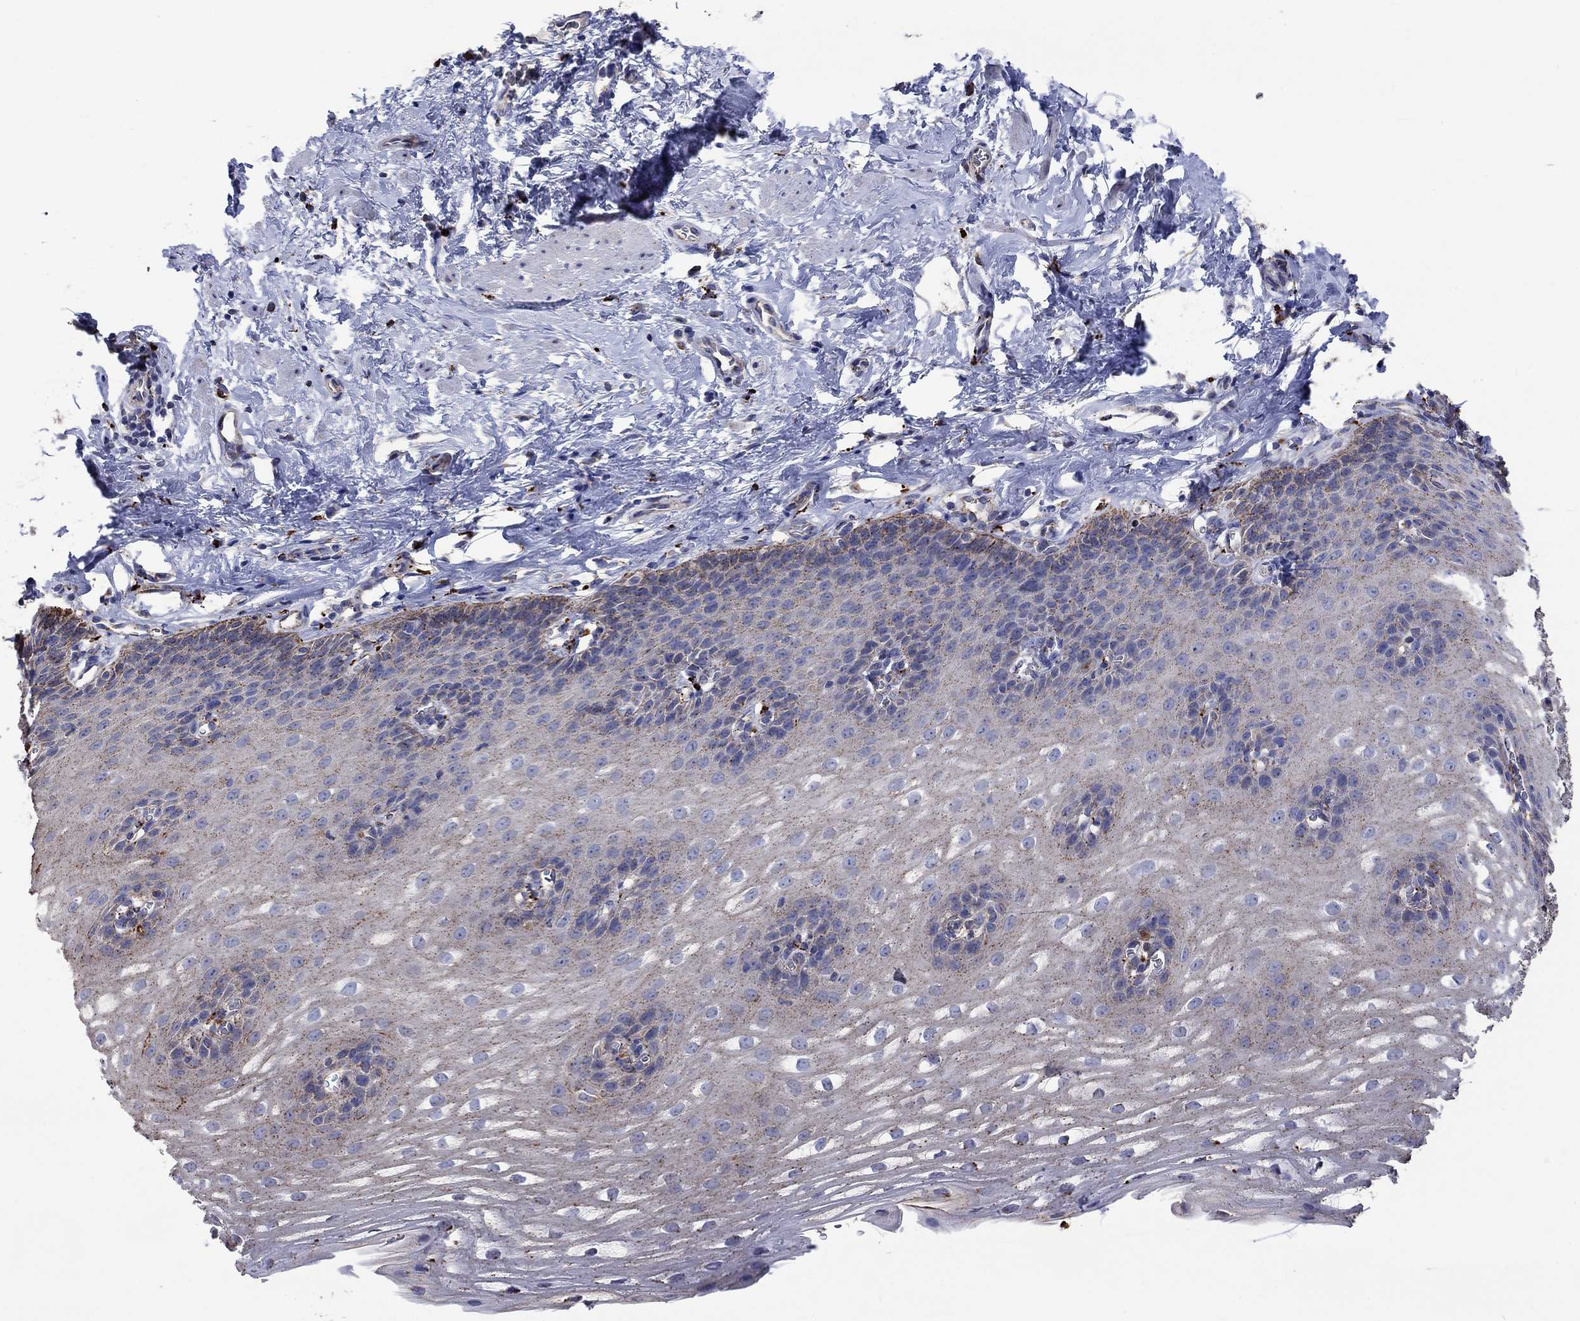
{"staining": {"intensity": "moderate", "quantity": "25%-75%", "location": "cytoplasmic/membranous"}, "tissue": "esophagus", "cell_type": "Squamous epithelial cells", "image_type": "normal", "snomed": [{"axis": "morphology", "description": "Normal tissue, NOS"}, {"axis": "topography", "description": "Esophagus"}], "caption": "The immunohistochemical stain shows moderate cytoplasmic/membranous expression in squamous epithelial cells of normal esophagus. Using DAB (brown) and hematoxylin (blue) stains, captured at high magnification using brightfield microscopy.", "gene": "CTSB", "patient": {"sex": "male", "age": 64}}